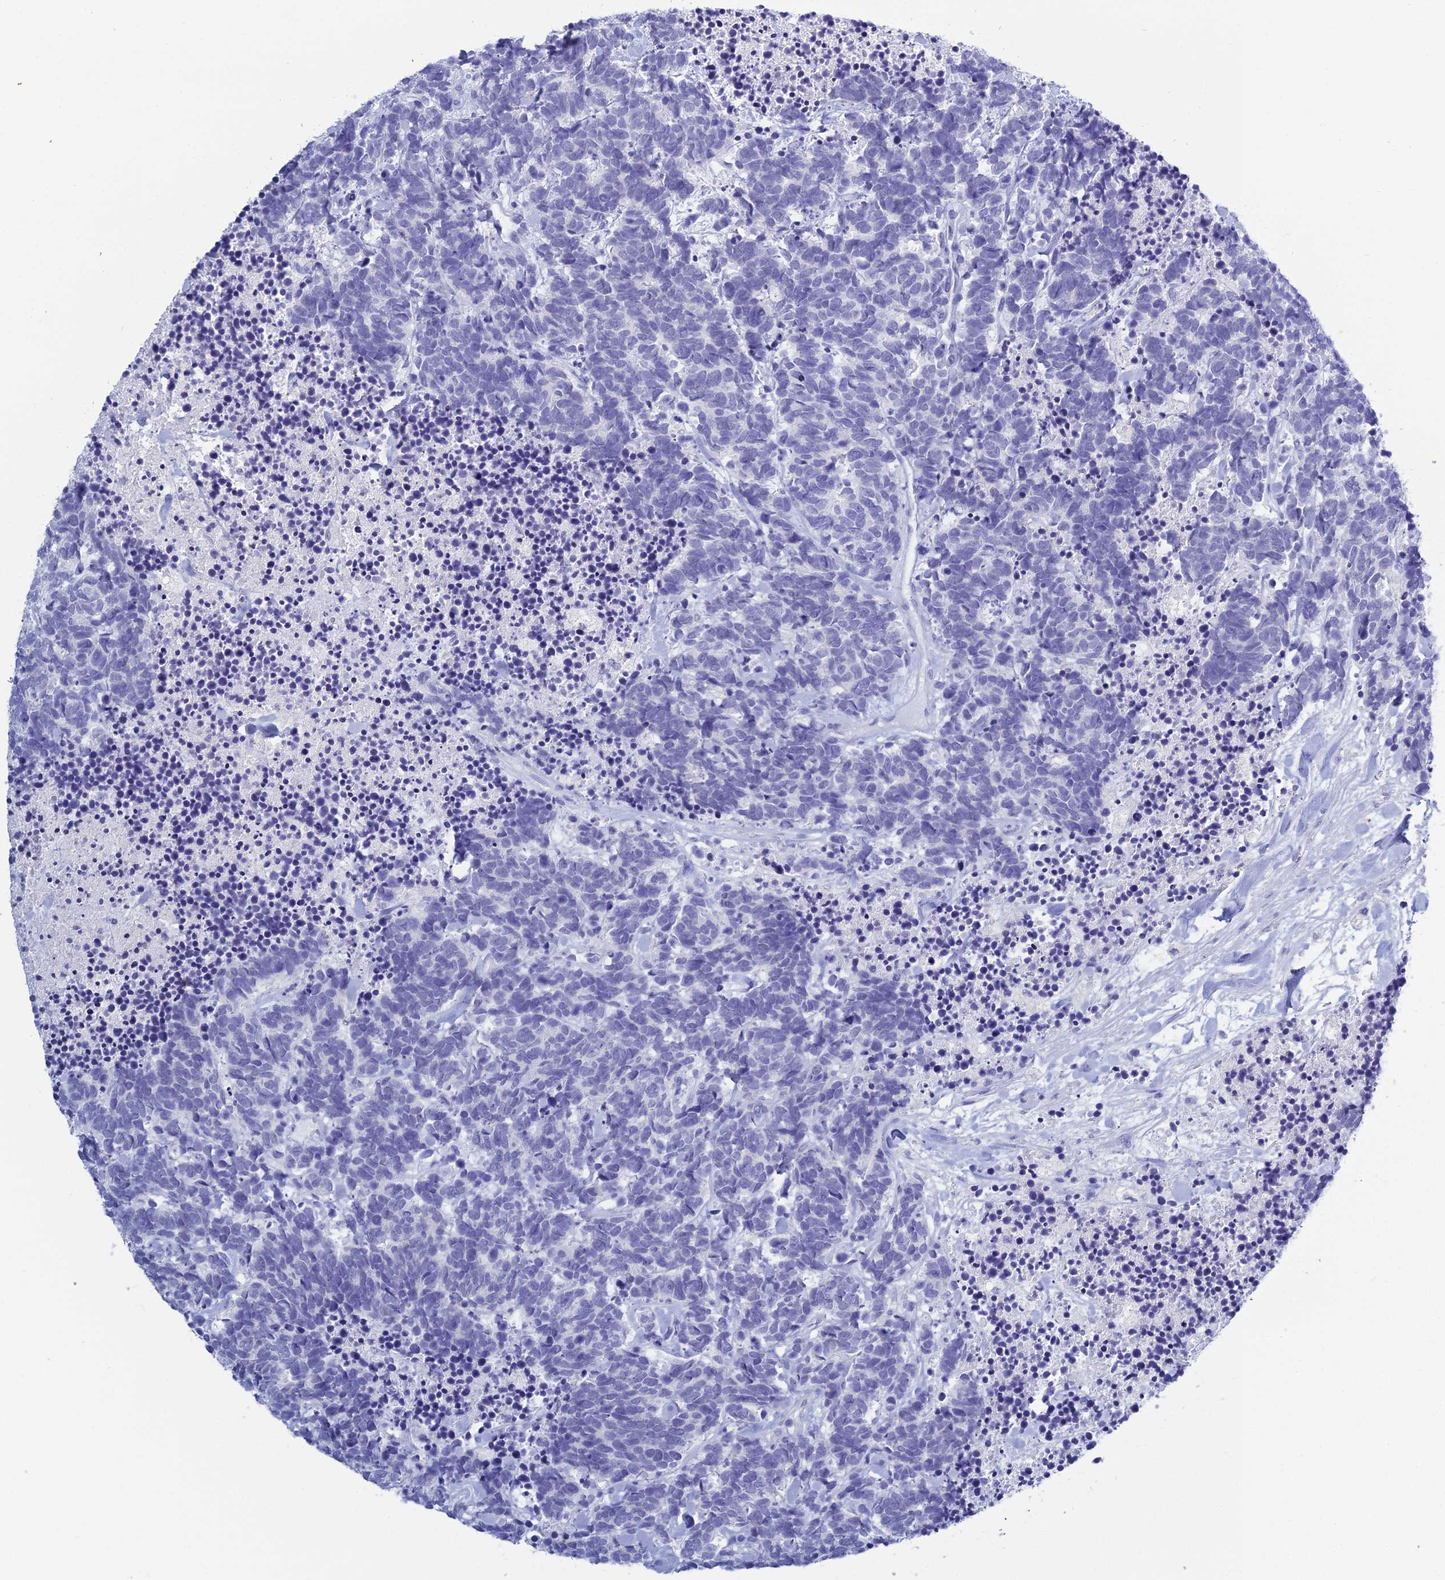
{"staining": {"intensity": "negative", "quantity": "none", "location": "none"}, "tissue": "carcinoid", "cell_type": "Tumor cells", "image_type": "cancer", "snomed": [{"axis": "morphology", "description": "Carcinoma, NOS"}, {"axis": "morphology", "description": "Carcinoid, malignant, NOS"}, {"axis": "topography", "description": "Prostate"}], "caption": "Carcinoid was stained to show a protein in brown. There is no significant positivity in tumor cells.", "gene": "MUC13", "patient": {"sex": "male", "age": 57}}